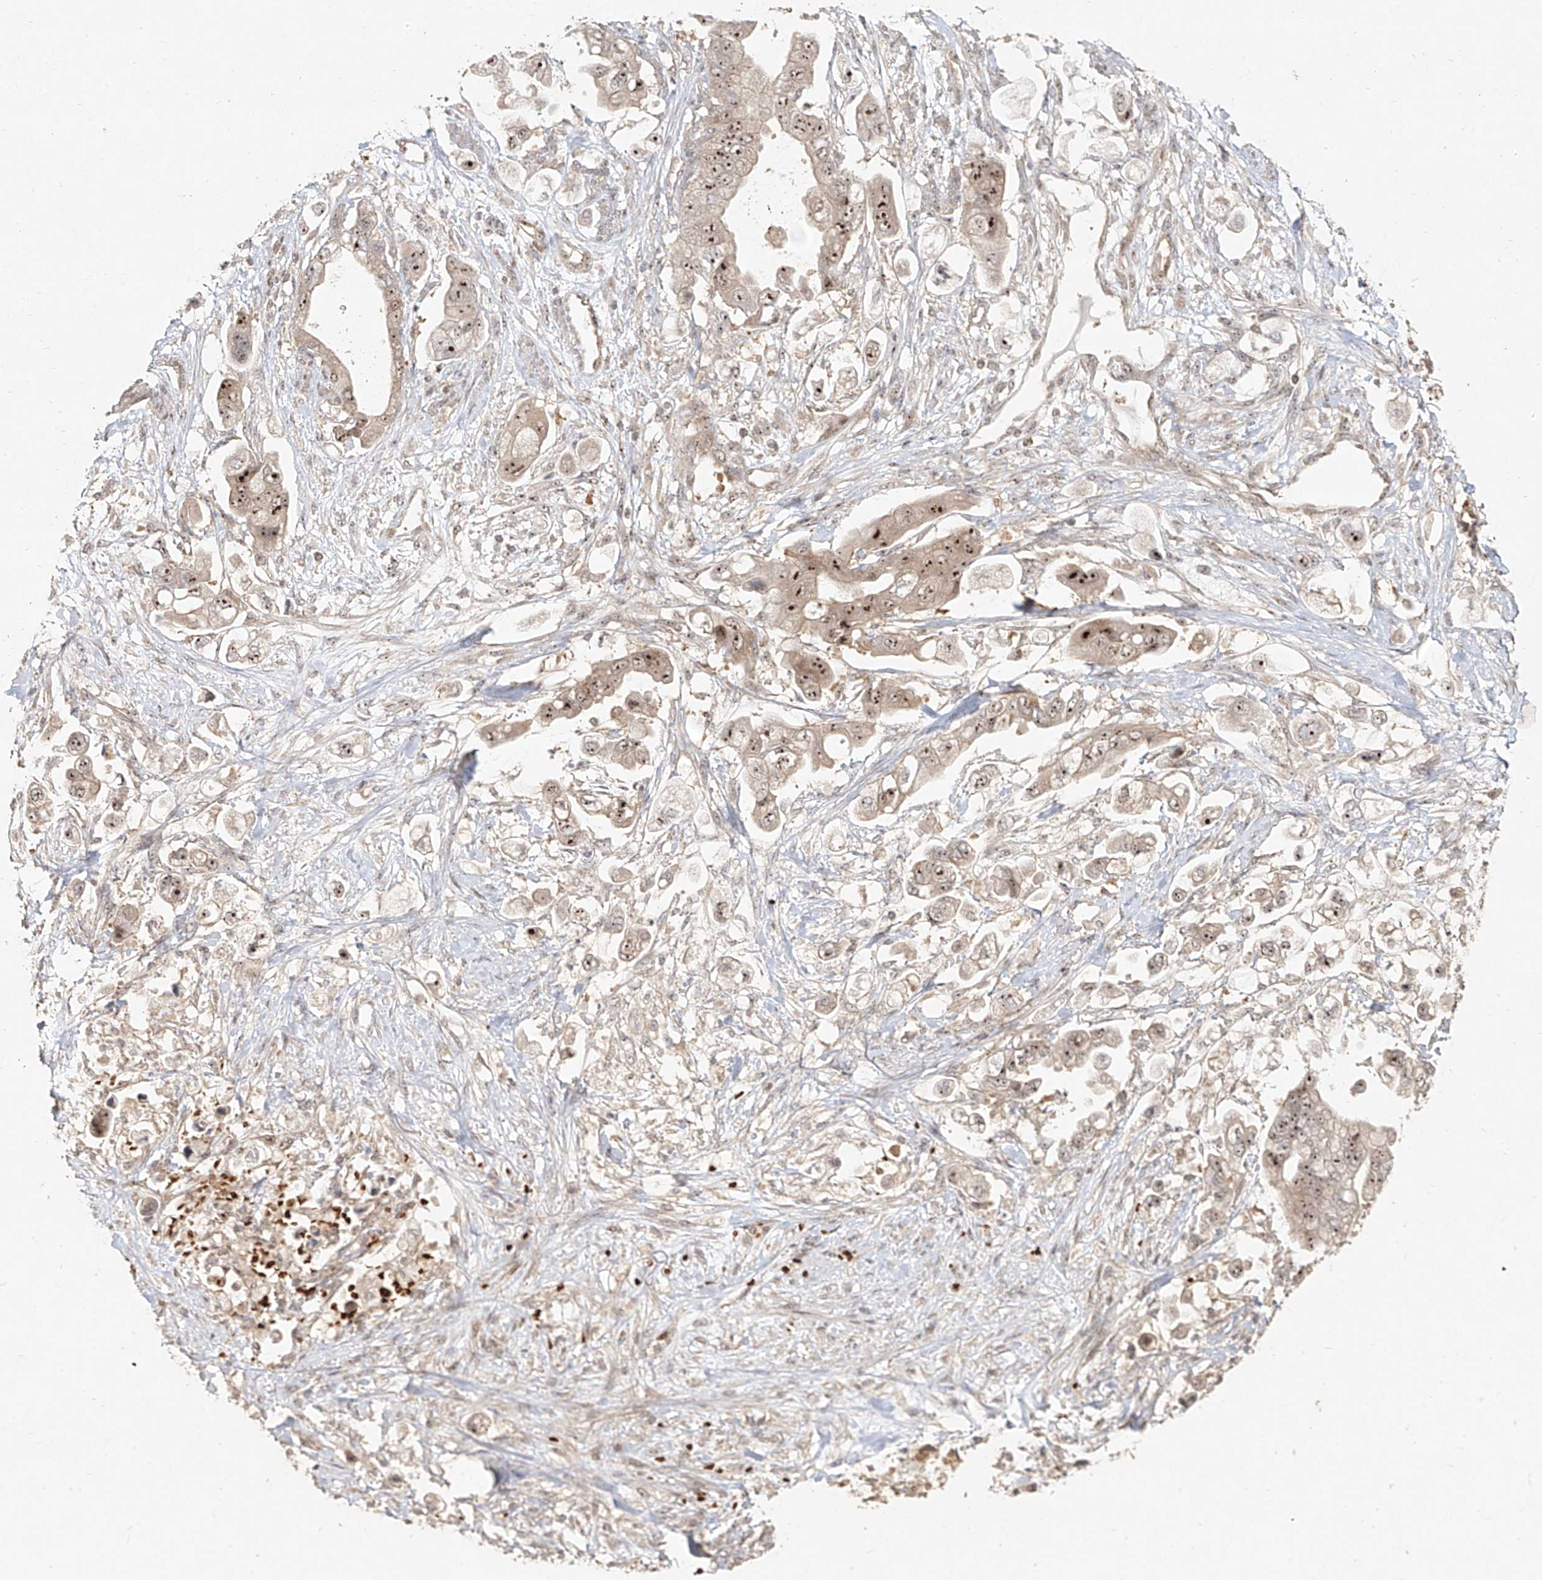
{"staining": {"intensity": "strong", "quantity": ">75%", "location": "nuclear"}, "tissue": "stomach cancer", "cell_type": "Tumor cells", "image_type": "cancer", "snomed": [{"axis": "morphology", "description": "Adenocarcinoma, NOS"}, {"axis": "topography", "description": "Stomach"}], "caption": "Immunohistochemistry staining of stomach cancer (adenocarcinoma), which exhibits high levels of strong nuclear expression in about >75% of tumor cells indicating strong nuclear protein expression. The staining was performed using DAB (3,3'-diaminobenzidine) (brown) for protein detection and nuclei were counterstained in hematoxylin (blue).", "gene": "BYSL", "patient": {"sex": "male", "age": 62}}